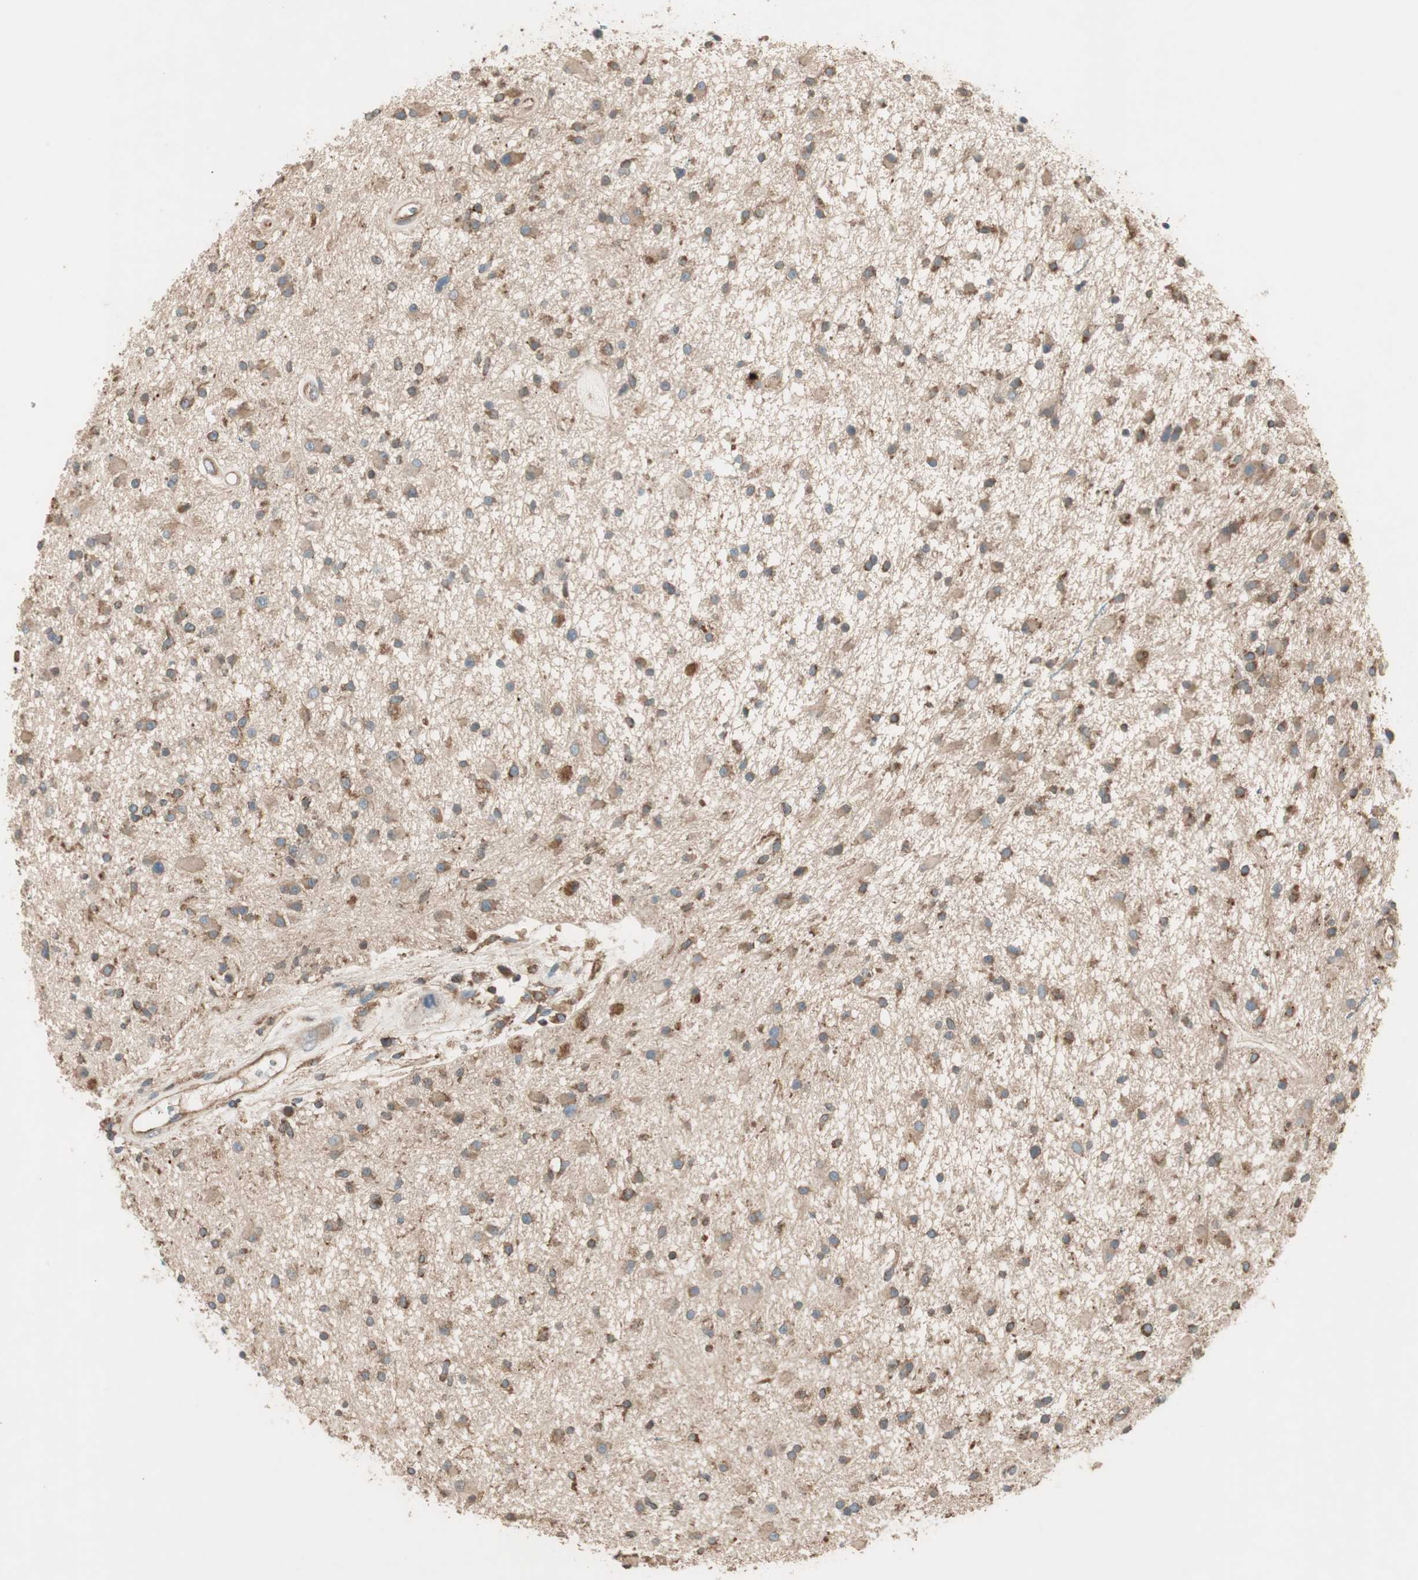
{"staining": {"intensity": "moderate", "quantity": ">75%", "location": "cytoplasmic/membranous"}, "tissue": "glioma", "cell_type": "Tumor cells", "image_type": "cancer", "snomed": [{"axis": "morphology", "description": "Glioma, malignant, High grade"}, {"axis": "topography", "description": "Brain"}], "caption": "High-grade glioma (malignant) was stained to show a protein in brown. There is medium levels of moderate cytoplasmic/membranous expression in approximately >75% of tumor cells. The staining was performed using DAB (3,3'-diaminobenzidine), with brown indicating positive protein expression. Nuclei are stained blue with hematoxylin.", "gene": "CC2D1A", "patient": {"sex": "male", "age": 33}}